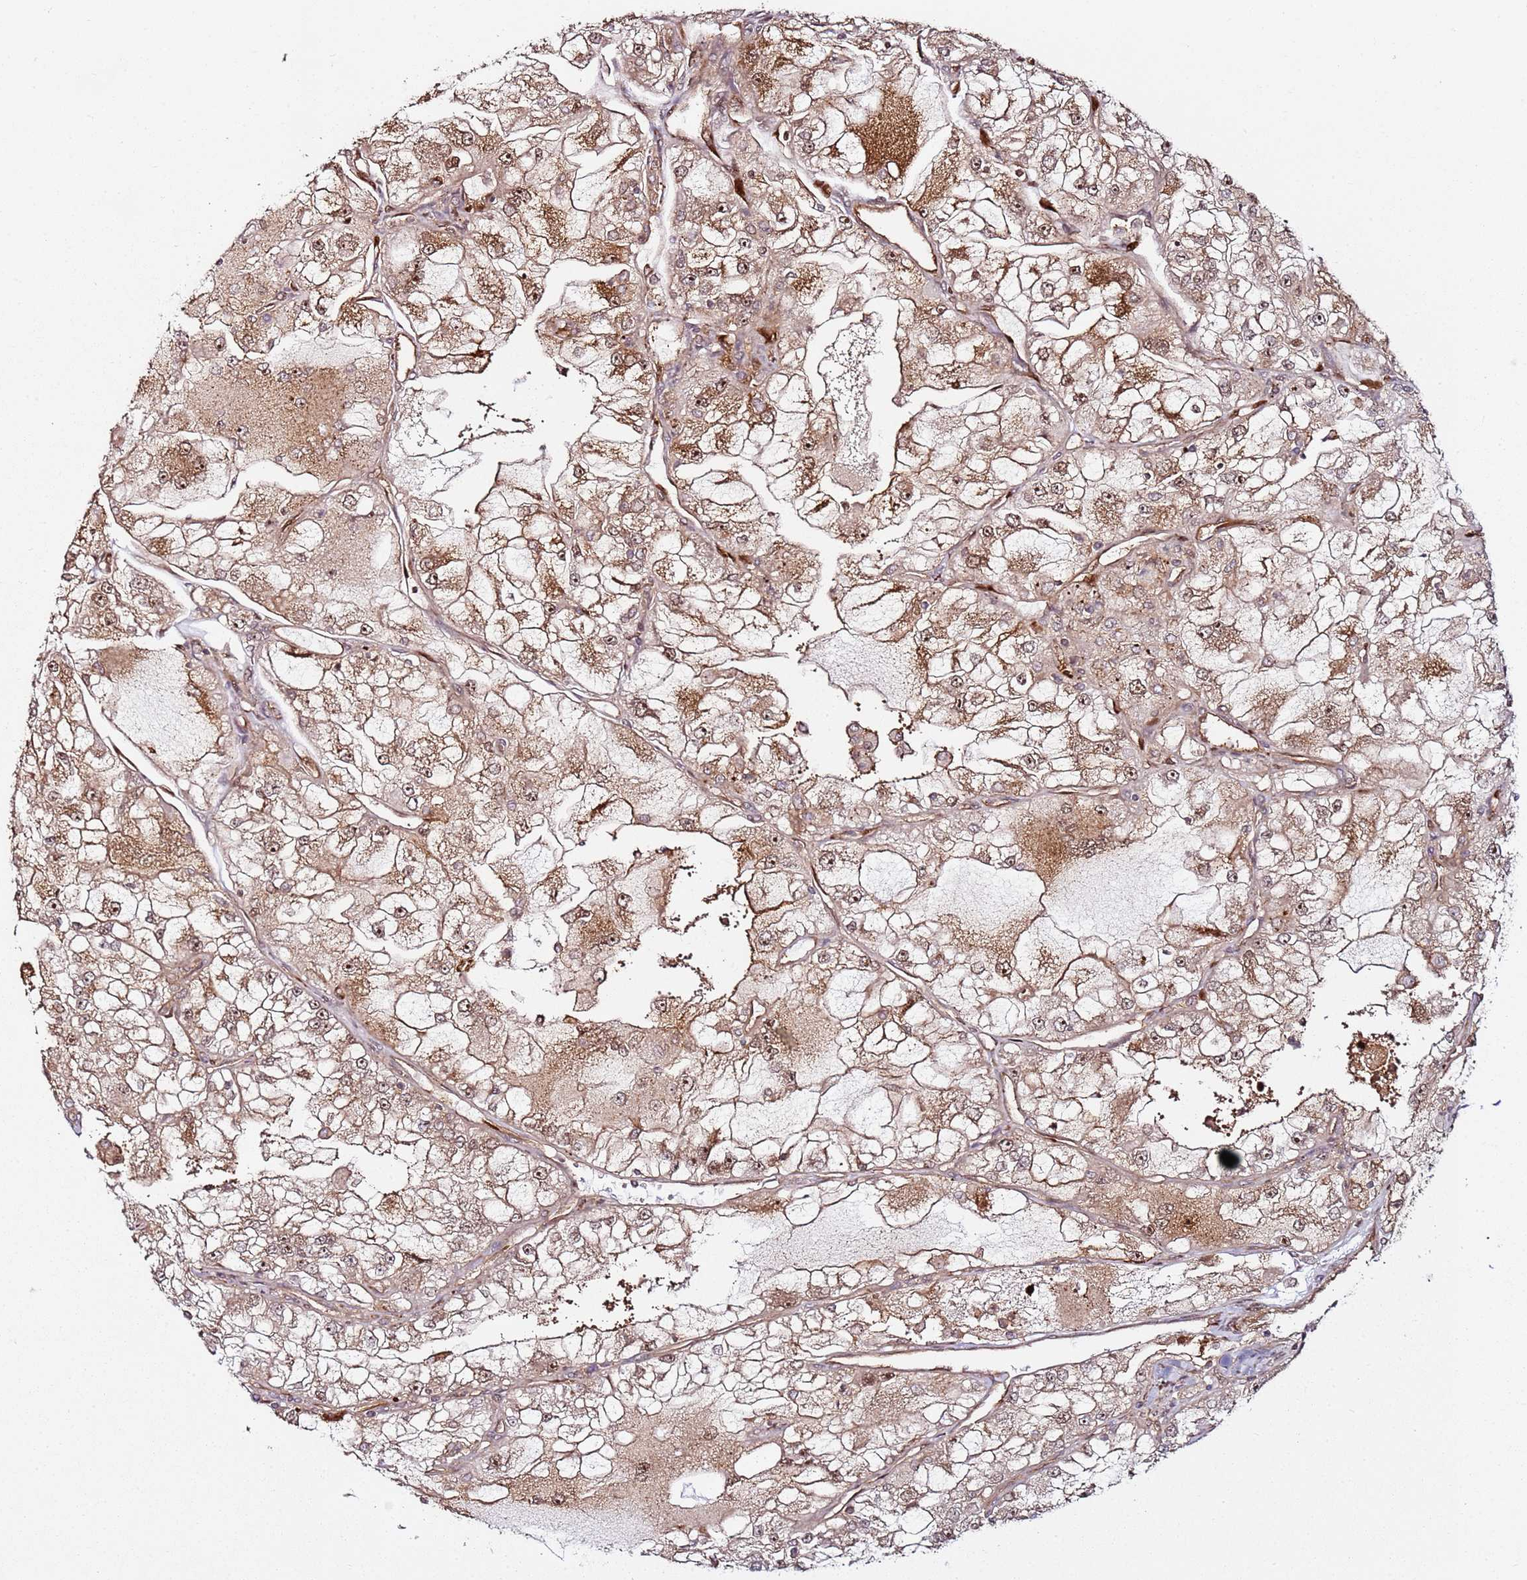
{"staining": {"intensity": "moderate", "quantity": ">75%", "location": "cytoplasmic/membranous,nuclear"}, "tissue": "renal cancer", "cell_type": "Tumor cells", "image_type": "cancer", "snomed": [{"axis": "morphology", "description": "Adenocarcinoma, NOS"}, {"axis": "topography", "description": "Kidney"}], "caption": "Protein staining by IHC demonstrates moderate cytoplasmic/membranous and nuclear positivity in approximately >75% of tumor cells in adenocarcinoma (renal).", "gene": "CCNYL1", "patient": {"sex": "female", "age": 72}}